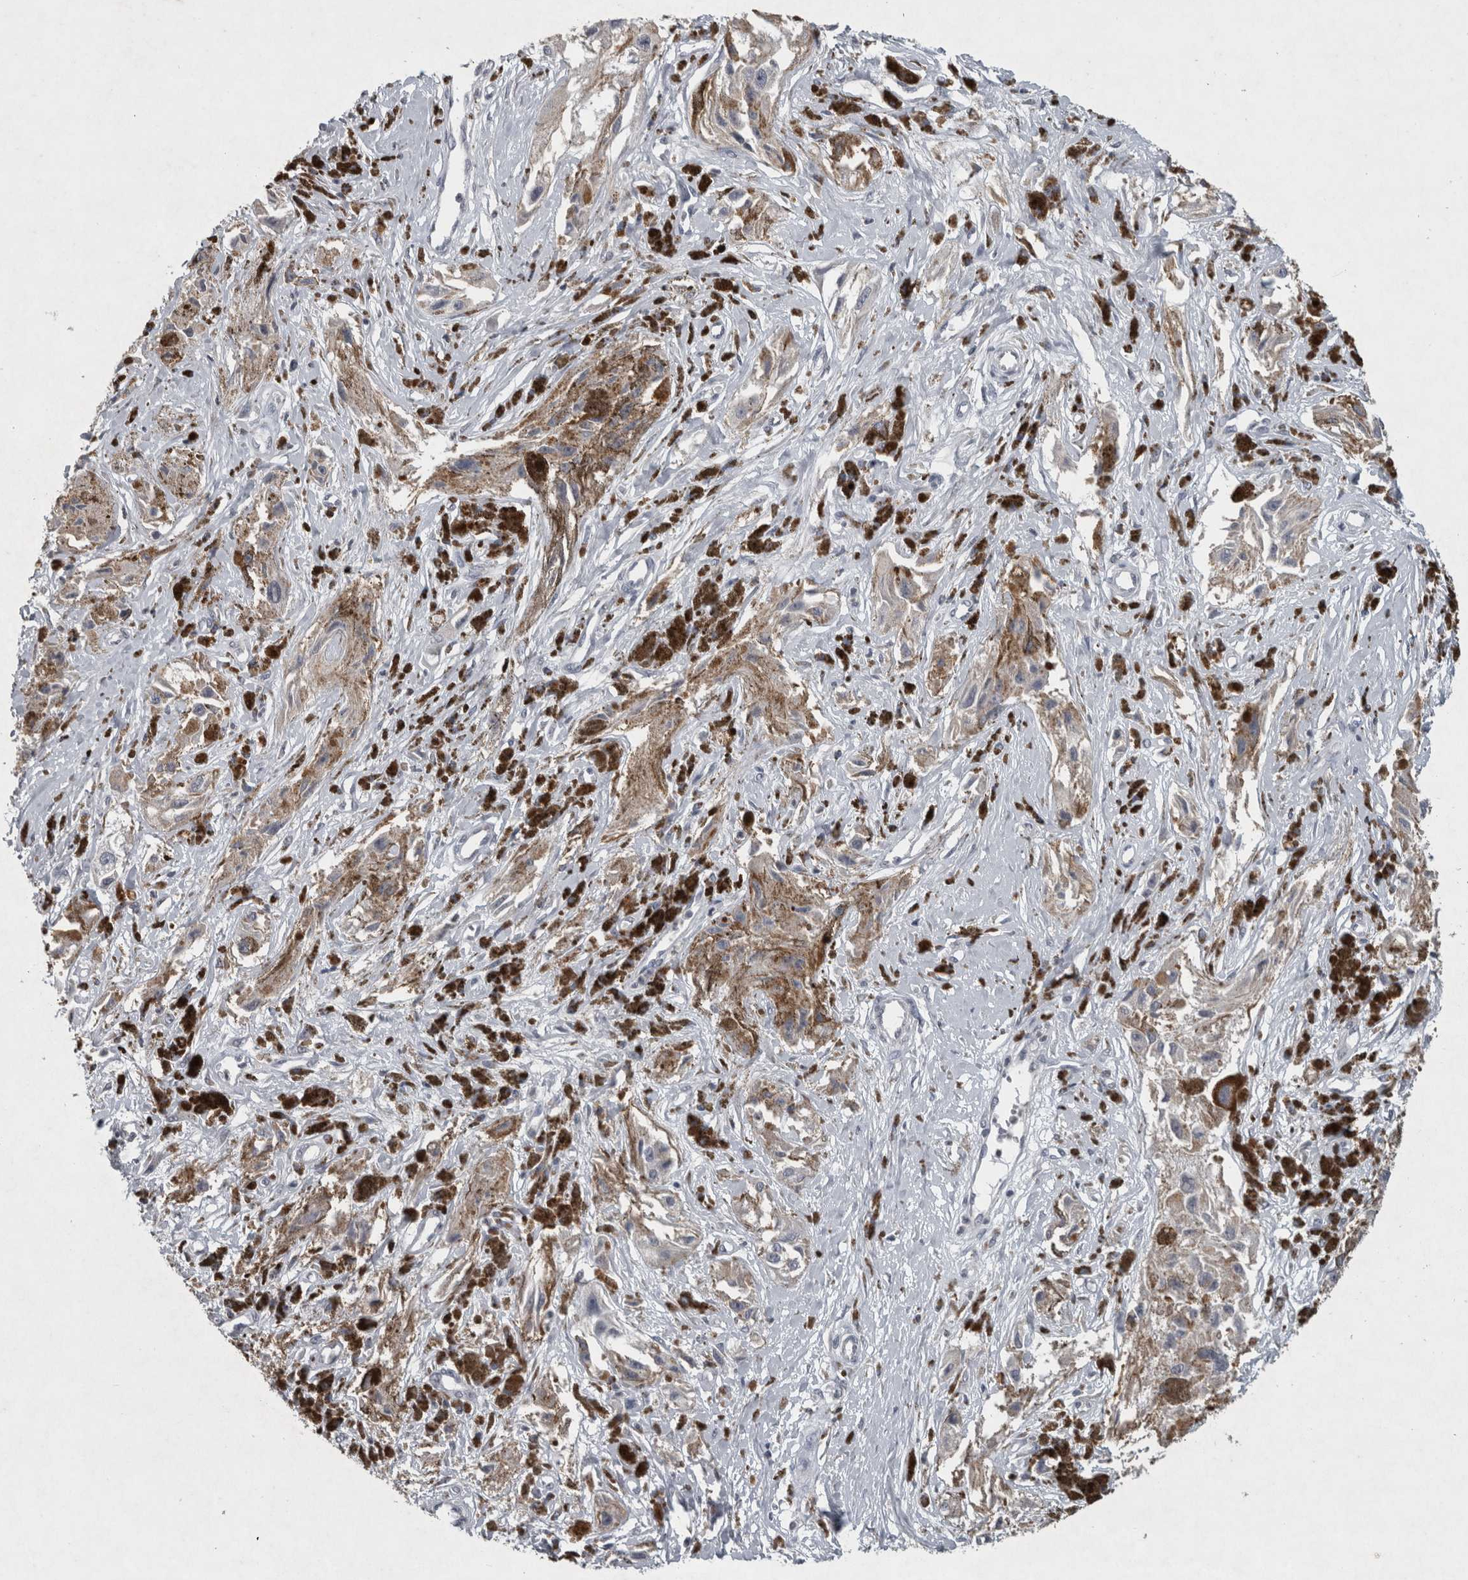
{"staining": {"intensity": "negative", "quantity": "none", "location": "none"}, "tissue": "melanoma", "cell_type": "Tumor cells", "image_type": "cancer", "snomed": [{"axis": "morphology", "description": "Malignant melanoma, NOS"}, {"axis": "topography", "description": "Skin"}], "caption": "This is a micrograph of immunohistochemistry (IHC) staining of malignant melanoma, which shows no positivity in tumor cells.", "gene": "WNT7A", "patient": {"sex": "male", "age": 88}}